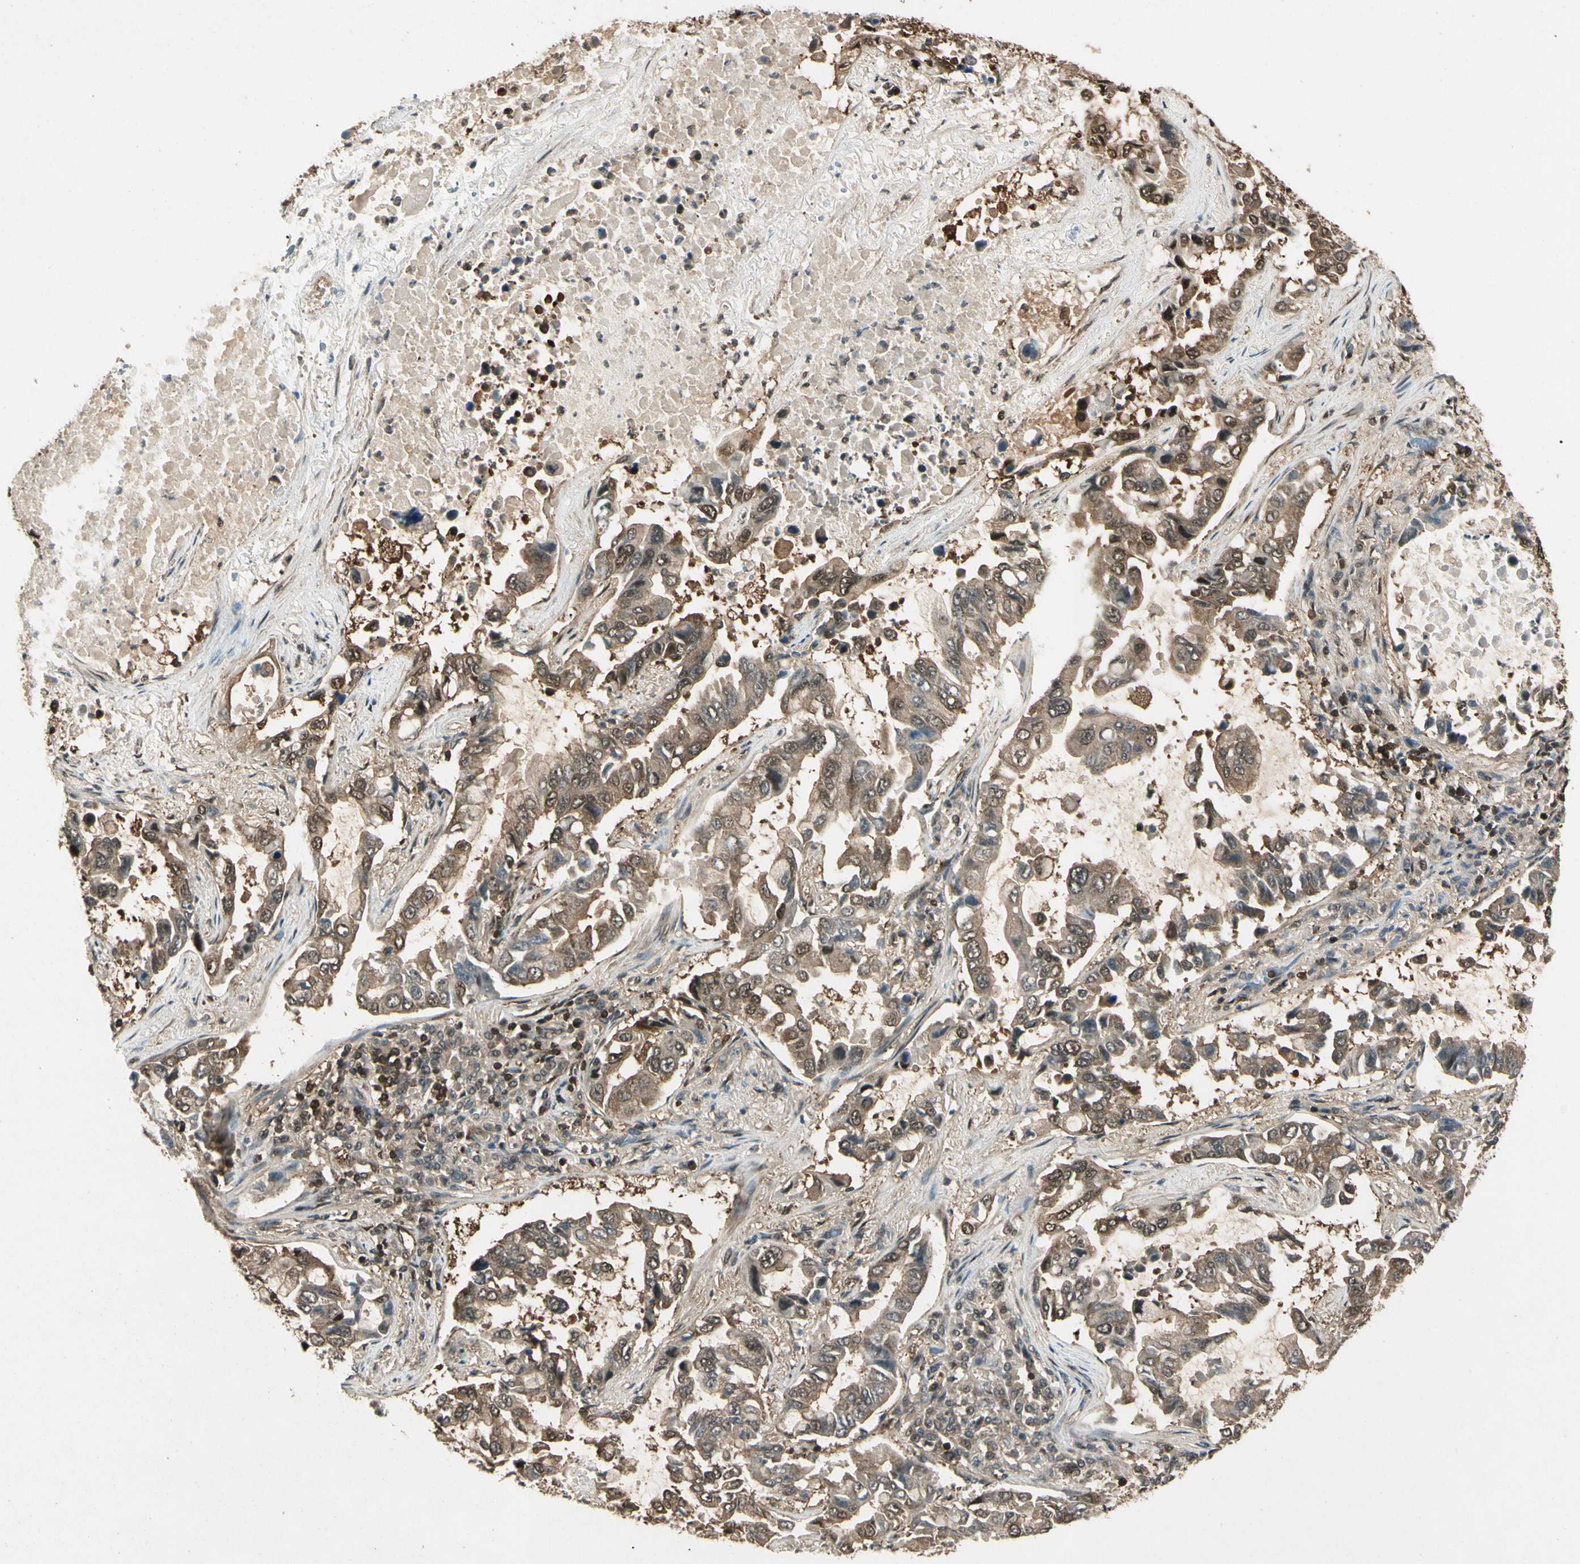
{"staining": {"intensity": "moderate", "quantity": ">75%", "location": "cytoplasmic/membranous,nuclear"}, "tissue": "lung cancer", "cell_type": "Tumor cells", "image_type": "cancer", "snomed": [{"axis": "morphology", "description": "Adenocarcinoma, NOS"}, {"axis": "topography", "description": "Lung"}], "caption": "Immunohistochemical staining of lung cancer (adenocarcinoma) exhibits moderate cytoplasmic/membranous and nuclear protein expression in approximately >75% of tumor cells.", "gene": "YWHAQ", "patient": {"sex": "male", "age": 64}}